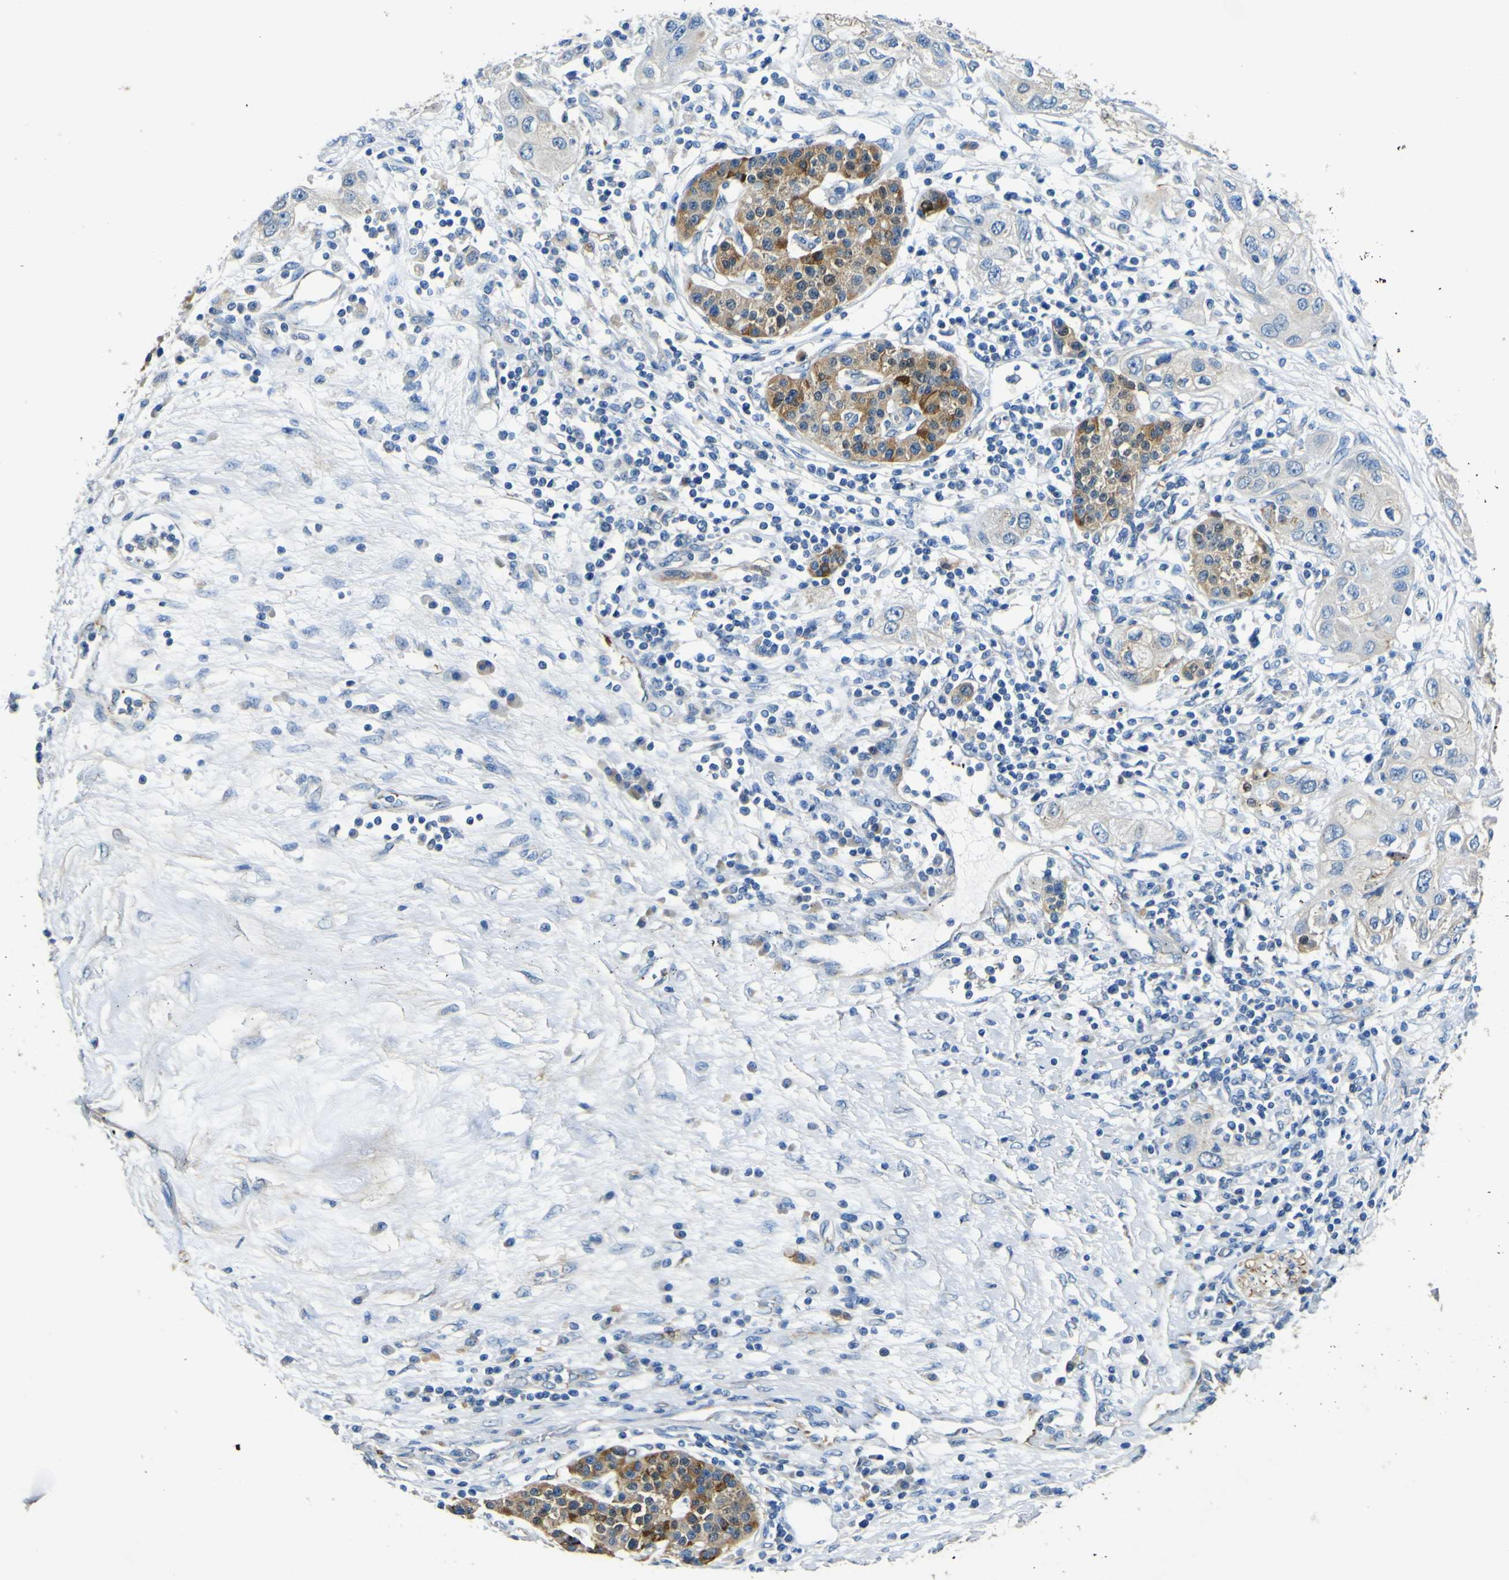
{"staining": {"intensity": "weak", "quantity": "<25%", "location": "cytoplasmic/membranous"}, "tissue": "pancreatic cancer", "cell_type": "Tumor cells", "image_type": "cancer", "snomed": [{"axis": "morphology", "description": "Adenocarcinoma, NOS"}, {"axis": "topography", "description": "Pancreas"}], "caption": "The histopathology image shows no staining of tumor cells in adenocarcinoma (pancreatic).", "gene": "ALDH18A1", "patient": {"sex": "female", "age": 70}}